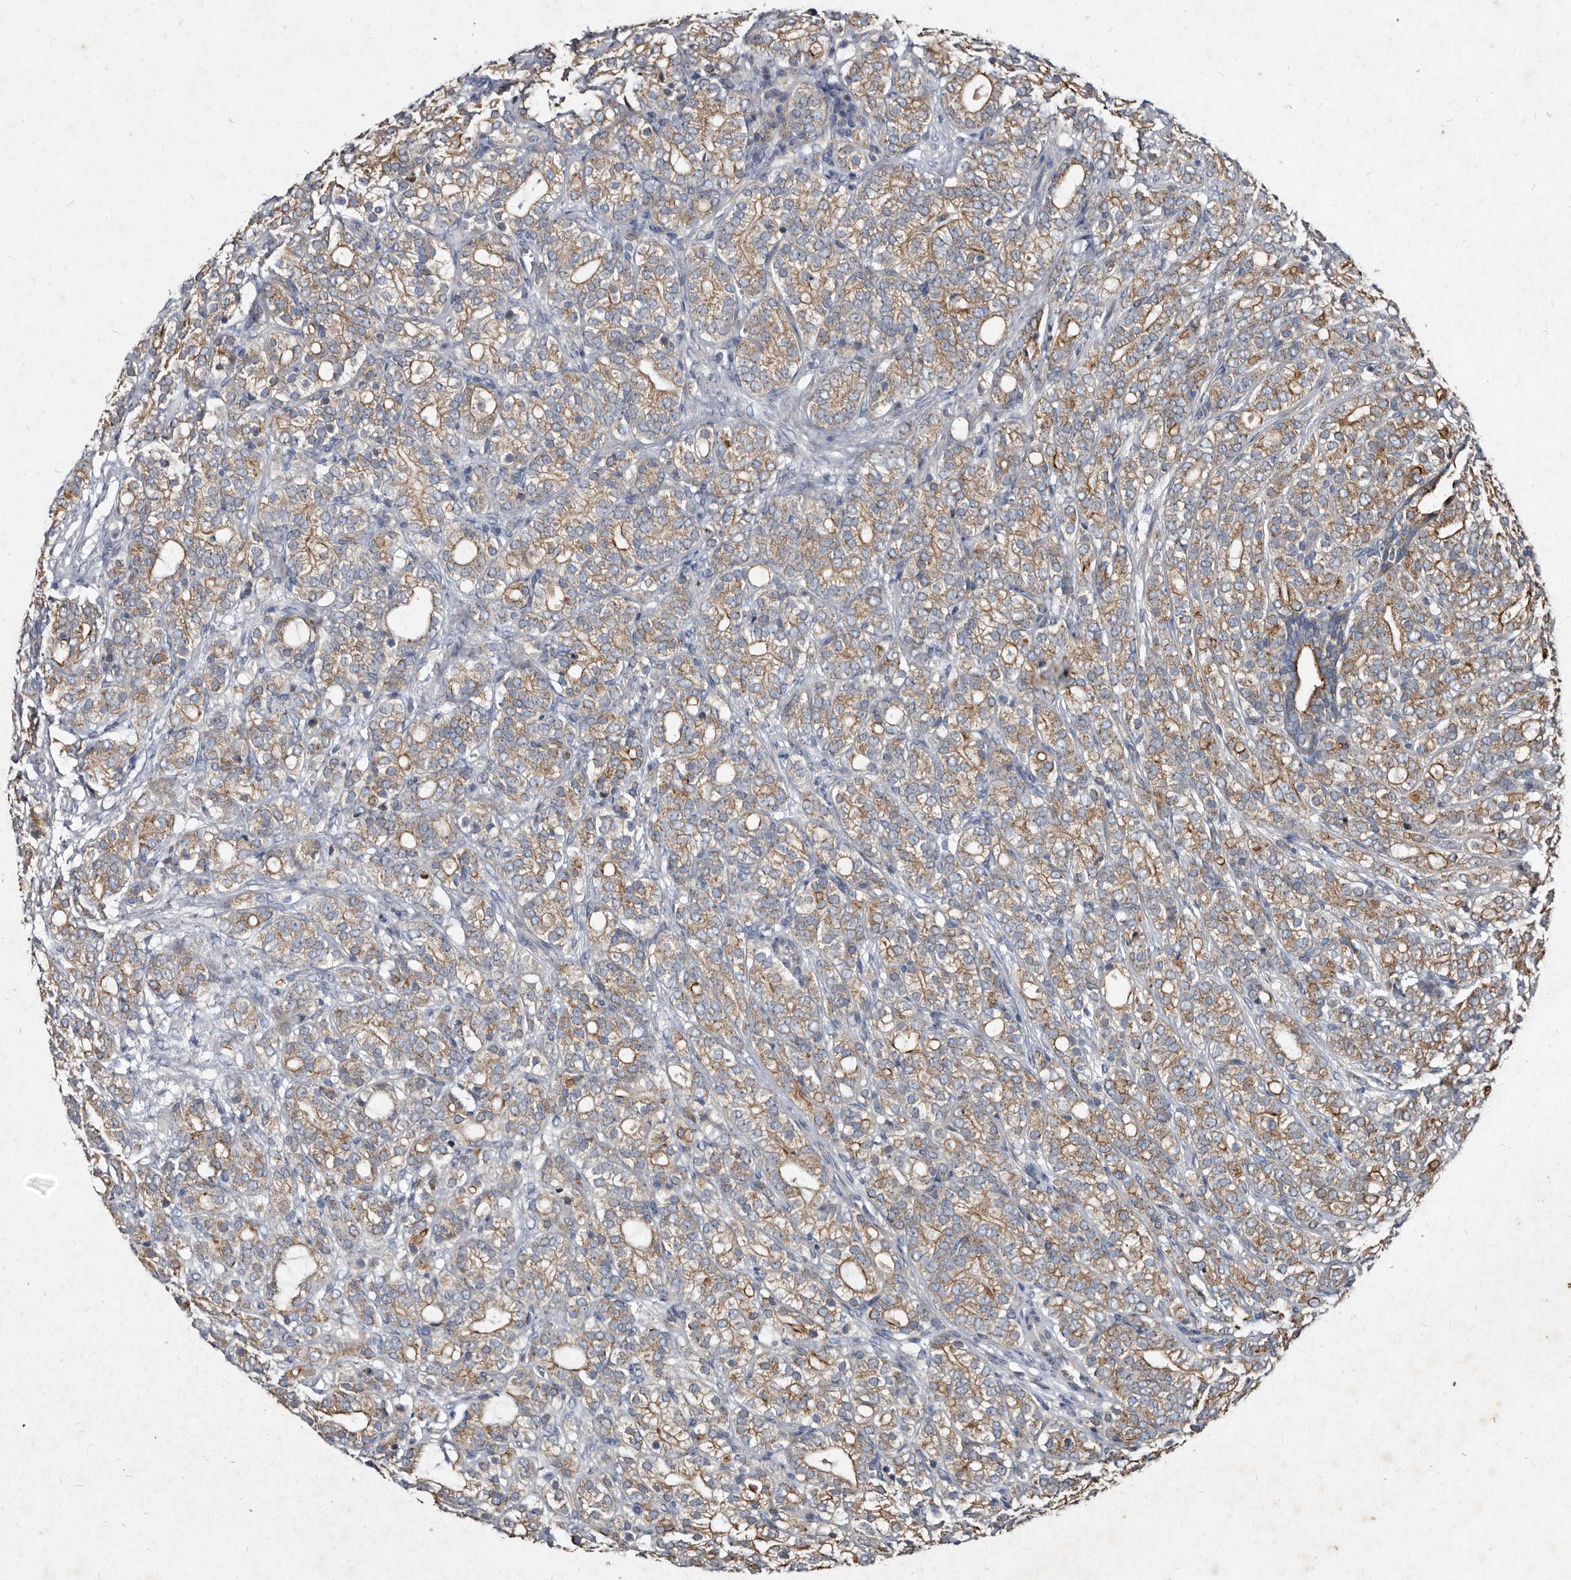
{"staining": {"intensity": "moderate", "quantity": "25%-75%", "location": "cytoplasmic/membranous"}, "tissue": "prostate cancer", "cell_type": "Tumor cells", "image_type": "cancer", "snomed": [{"axis": "morphology", "description": "Adenocarcinoma, High grade"}, {"axis": "topography", "description": "Prostate"}], "caption": "Protein analysis of prostate adenocarcinoma (high-grade) tissue demonstrates moderate cytoplasmic/membranous staining in about 25%-75% of tumor cells.", "gene": "YPEL3", "patient": {"sex": "male", "age": 57}}